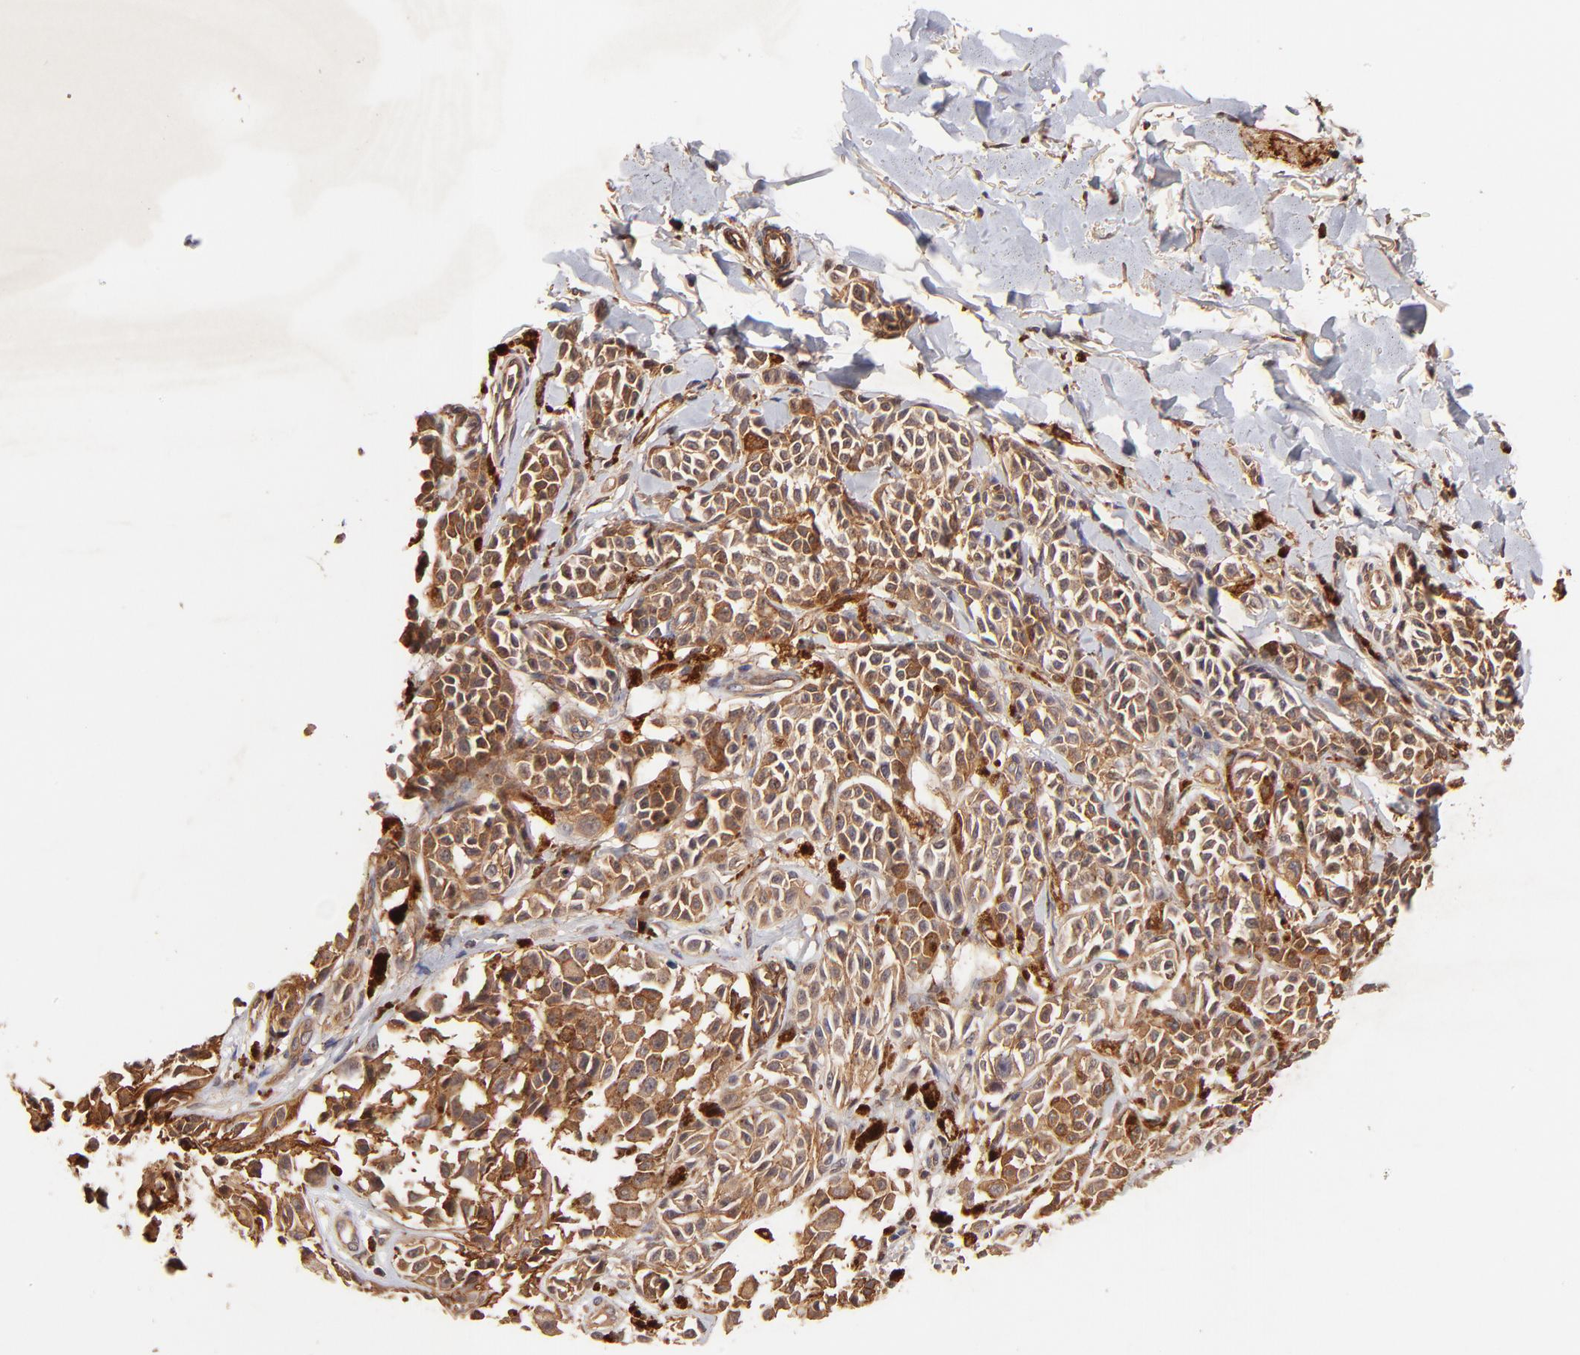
{"staining": {"intensity": "strong", "quantity": ">75%", "location": "cytoplasmic/membranous"}, "tissue": "melanoma", "cell_type": "Tumor cells", "image_type": "cancer", "snomed": [{"axis": "morphology", "description": "Malignant melanoma, NOS"}, {"axis": "topography", "description": "Skin"}], "caption": "The micrograph reveals a brown stain indicating the presence of a protein in the cytoplasmic/membranous of tumor cells in malignant melanoma.", "gene": "ITGB1", "patient": {"sex": "female", "age": 38}}